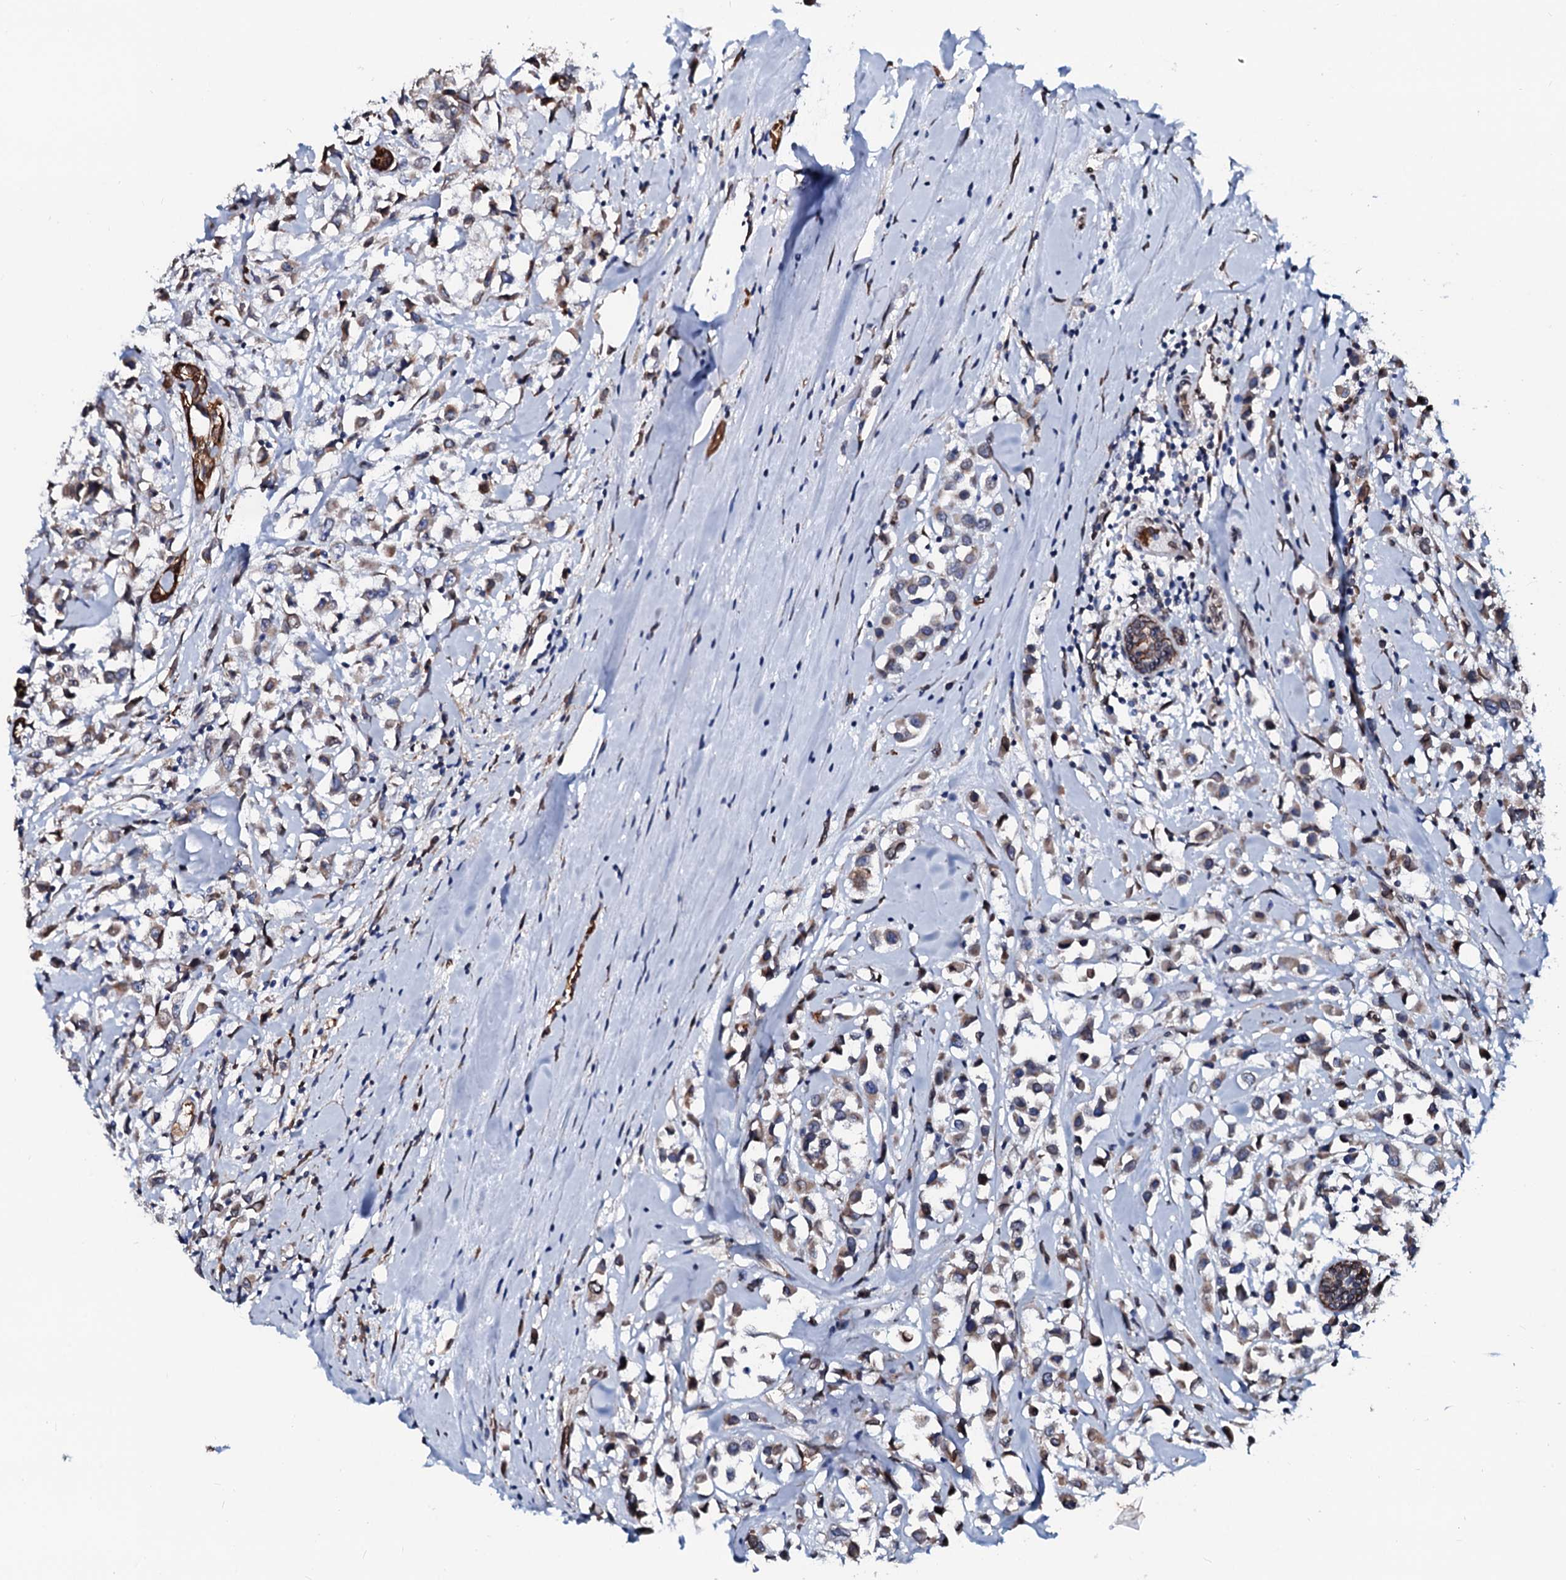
{"staining": {"intensity": "weak", "quantity": "25%-75%", "location": "cytoplasmic/membranous"}, "tissue": "breast cancer", "cell_type": "Tumor cells", "image_type": "cancer", "snomed": [{"axis": "morphology", "description": "Duct carcinoma"}, {"axis": "topography", "description": "Breast"}], "caption": "Invasive ductal carcinoma (breast) tissue shows weak cytoplasmic/membranous staining in approximately 25%-75% of tumor cells (Brightfield microscopy of DAB IHC at high magnification).", "gene": "NRP2", "patient": {"sex": "female", "age": 61}}